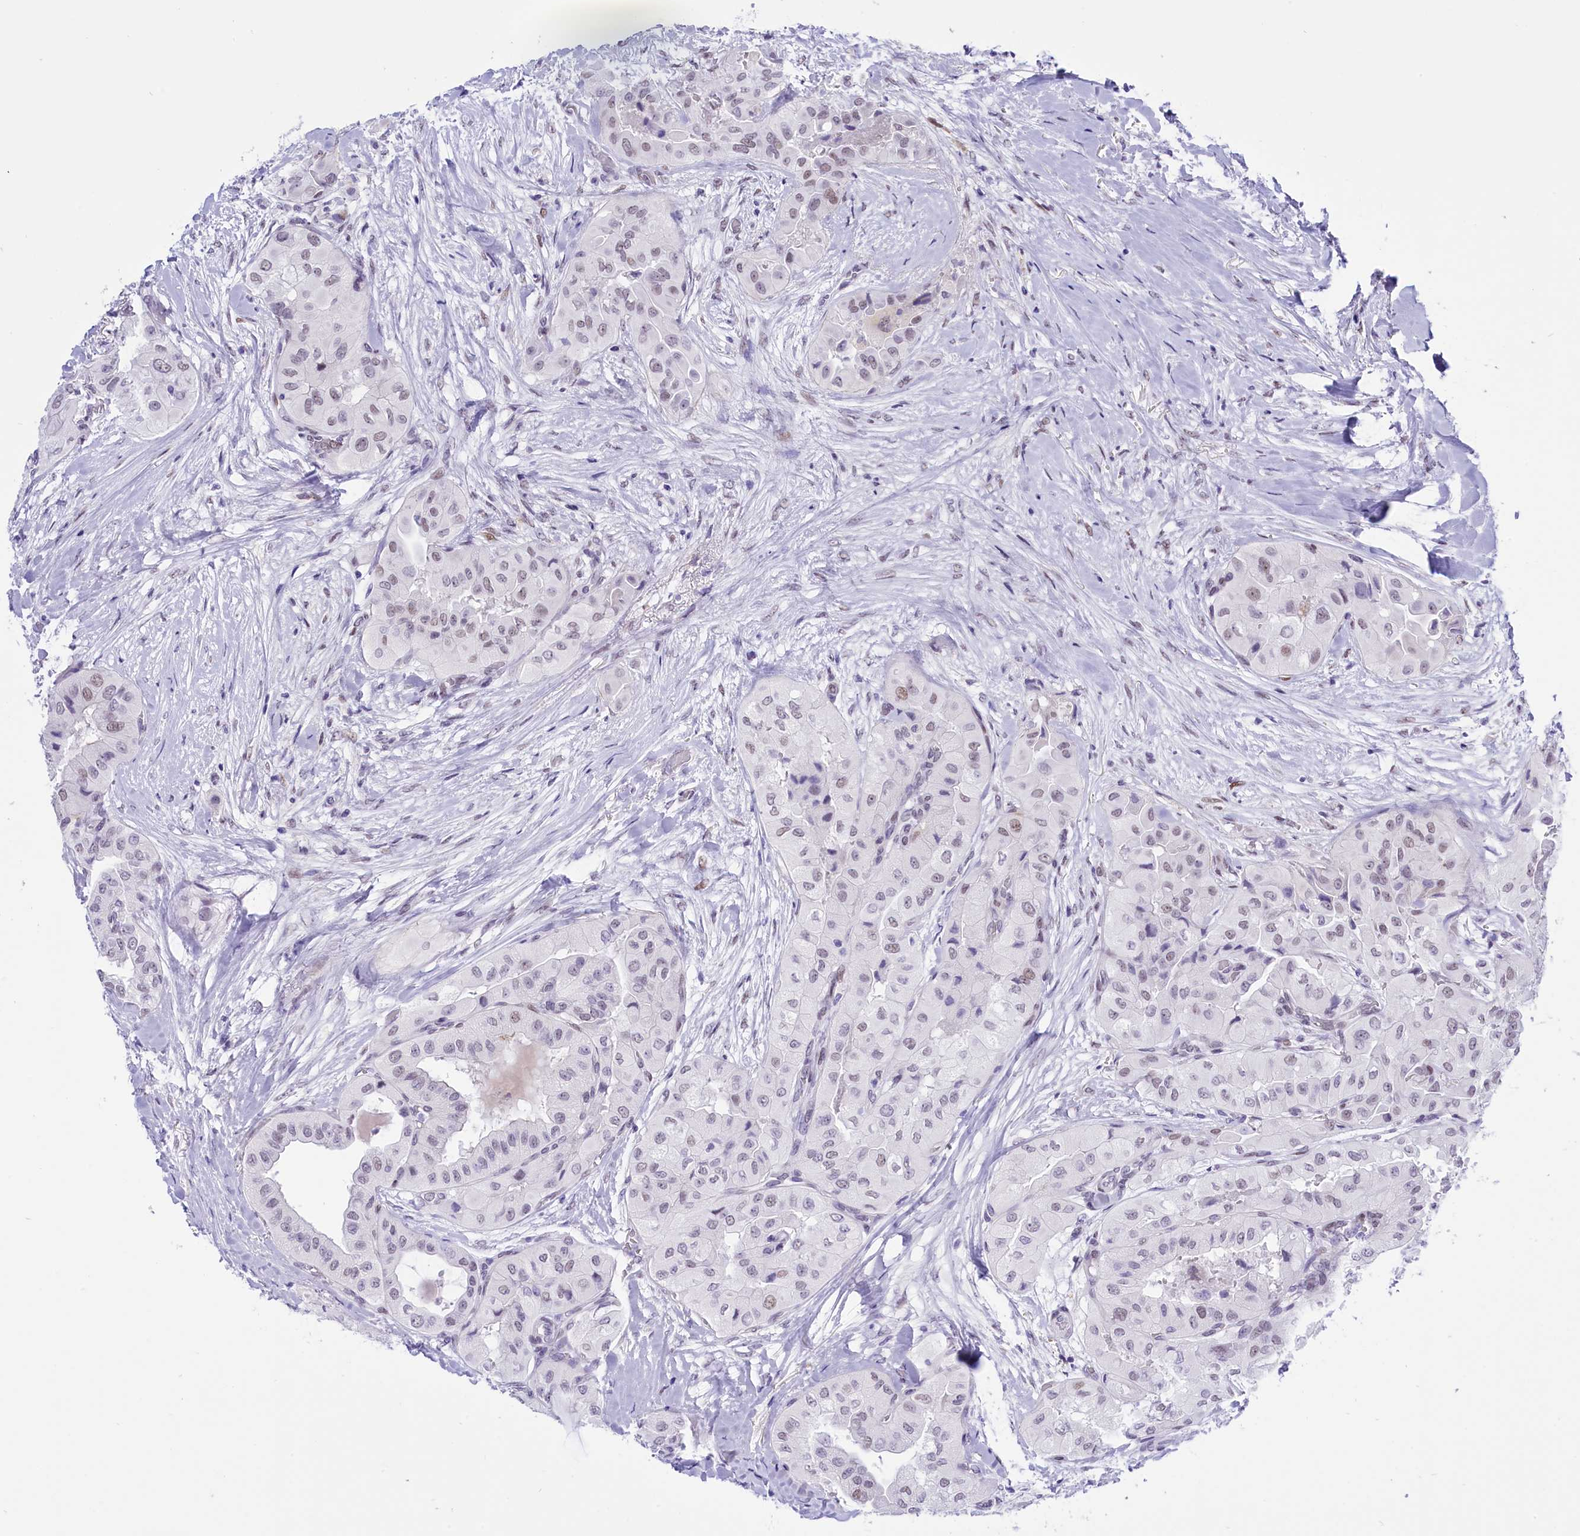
{"staining": {"intensity": "weak", "quantity": "<25%", "location": "nuclear"}, "tissue": "thyroid cancer", "cell_type": "Tumor cells", "image_type": "cancer", "snomed": [{"axis": "morphology", "description": "Normal tissue, NOS"}, {"axis": "morphology", "description": "Papillary adenocarcinoma, NOS"}, {"axis": "topography", "description": "Thyroid gland"}], "caption": "Immunohistochemistry micrograph of neoplastic tissue: human thyroid cancer stained with DAB displays no significant protein expression in tumor cells. The staining is performed using DAB (3,3'-diaminobenzidine) brown chromogen with nuclei counter-stained in using hematoxylin.", "gene": "RPS6KB1", "patient": {"sex": "female", "age": 59}}